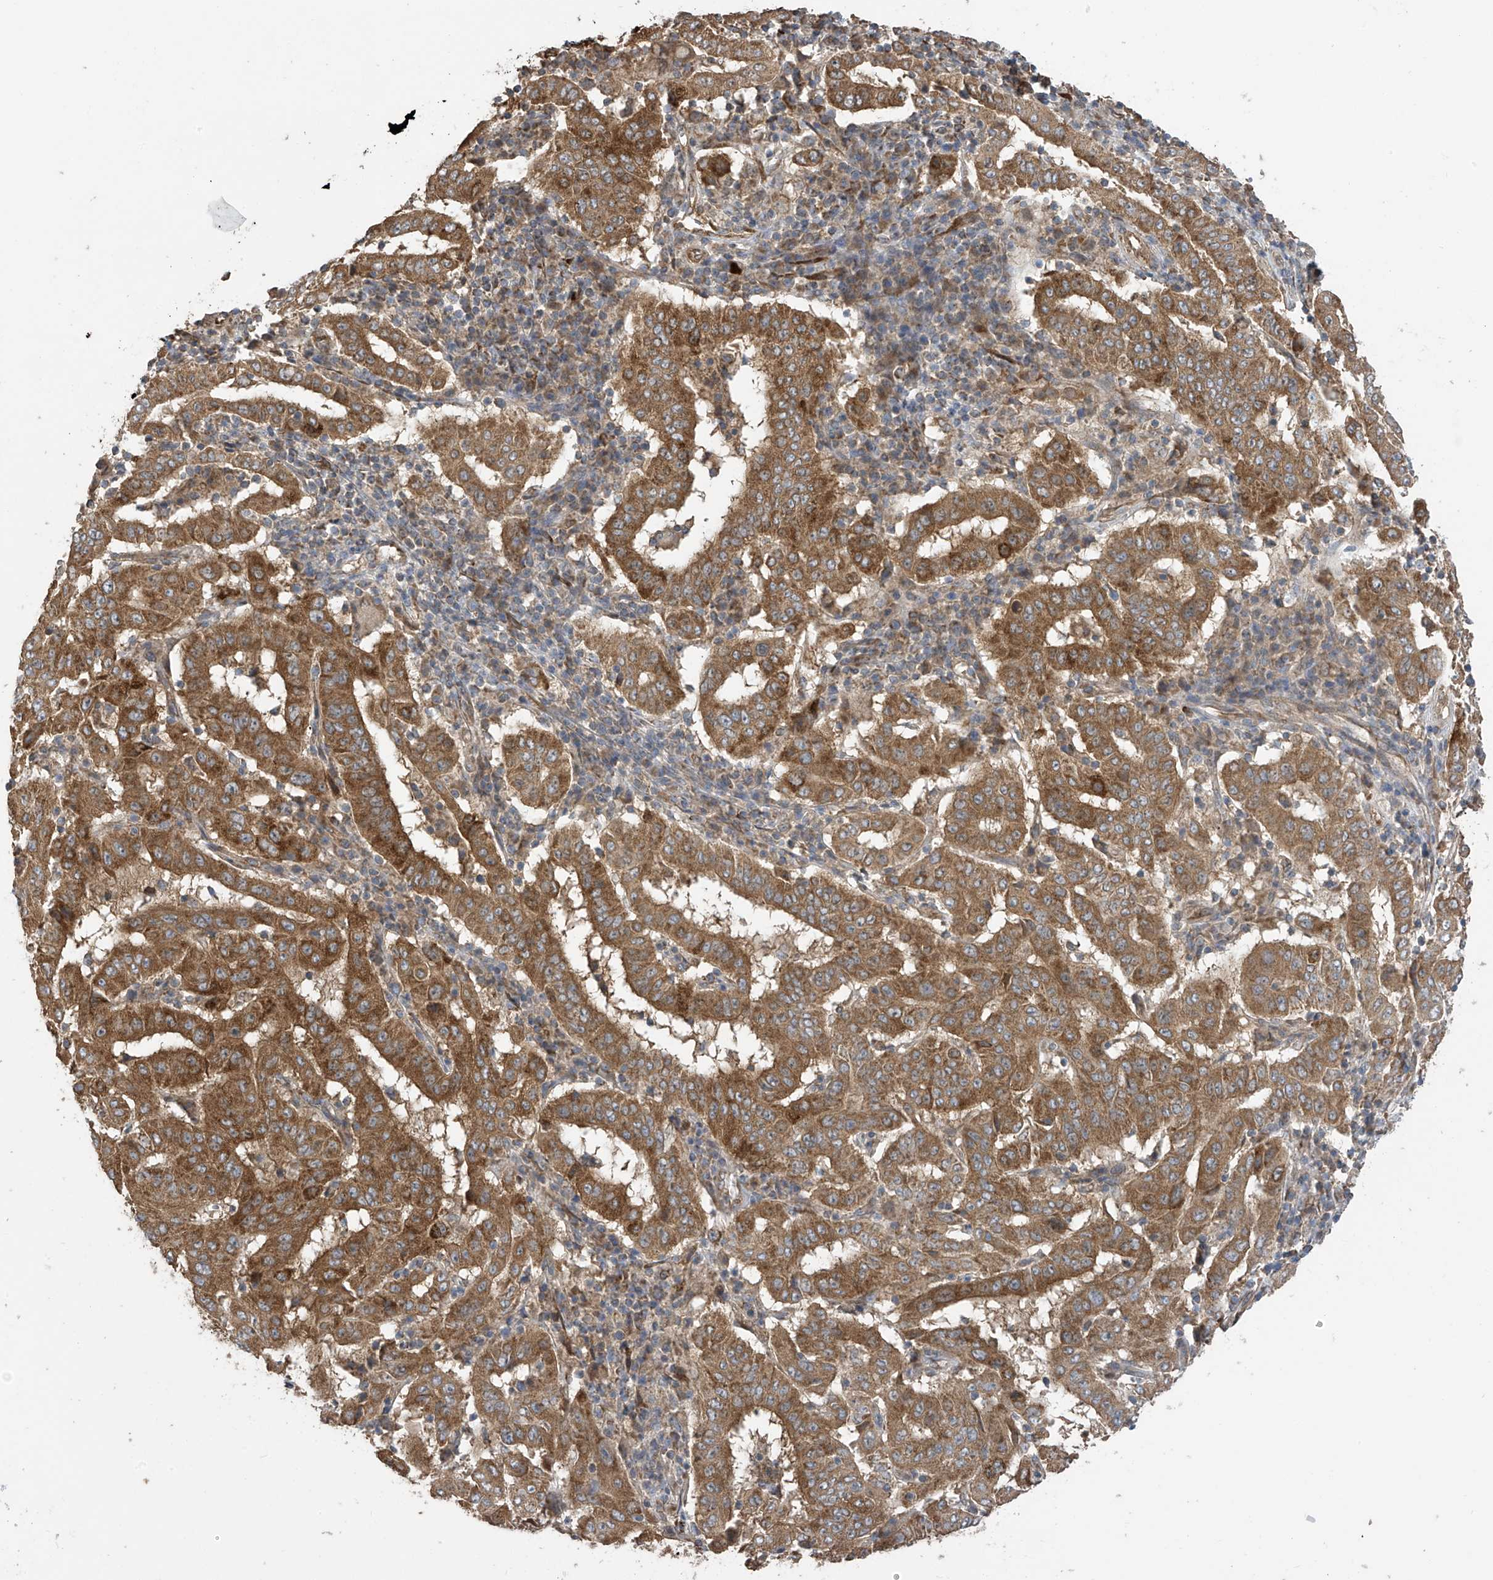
{"staining": {"intensity": "moderate", "quantity": ">75%", "location": "cytoplasmic/membranous"}, "tissue": "pancreatic cancer", "cell_type": "Tumor cells", "image_type": "cancer", "snomed": [{"axis": "morphology", "description": "Adenocarcinoma, NOS"}, {"axis": "topography", "description": "Pancreas"}], "caption": "Adenocarcinoma (pancreatic) stained with a protein marker exhibits moderate staining in tumor cells.", "gene": "PNPT1", "patient": {"sex": "male", "age": 63}}